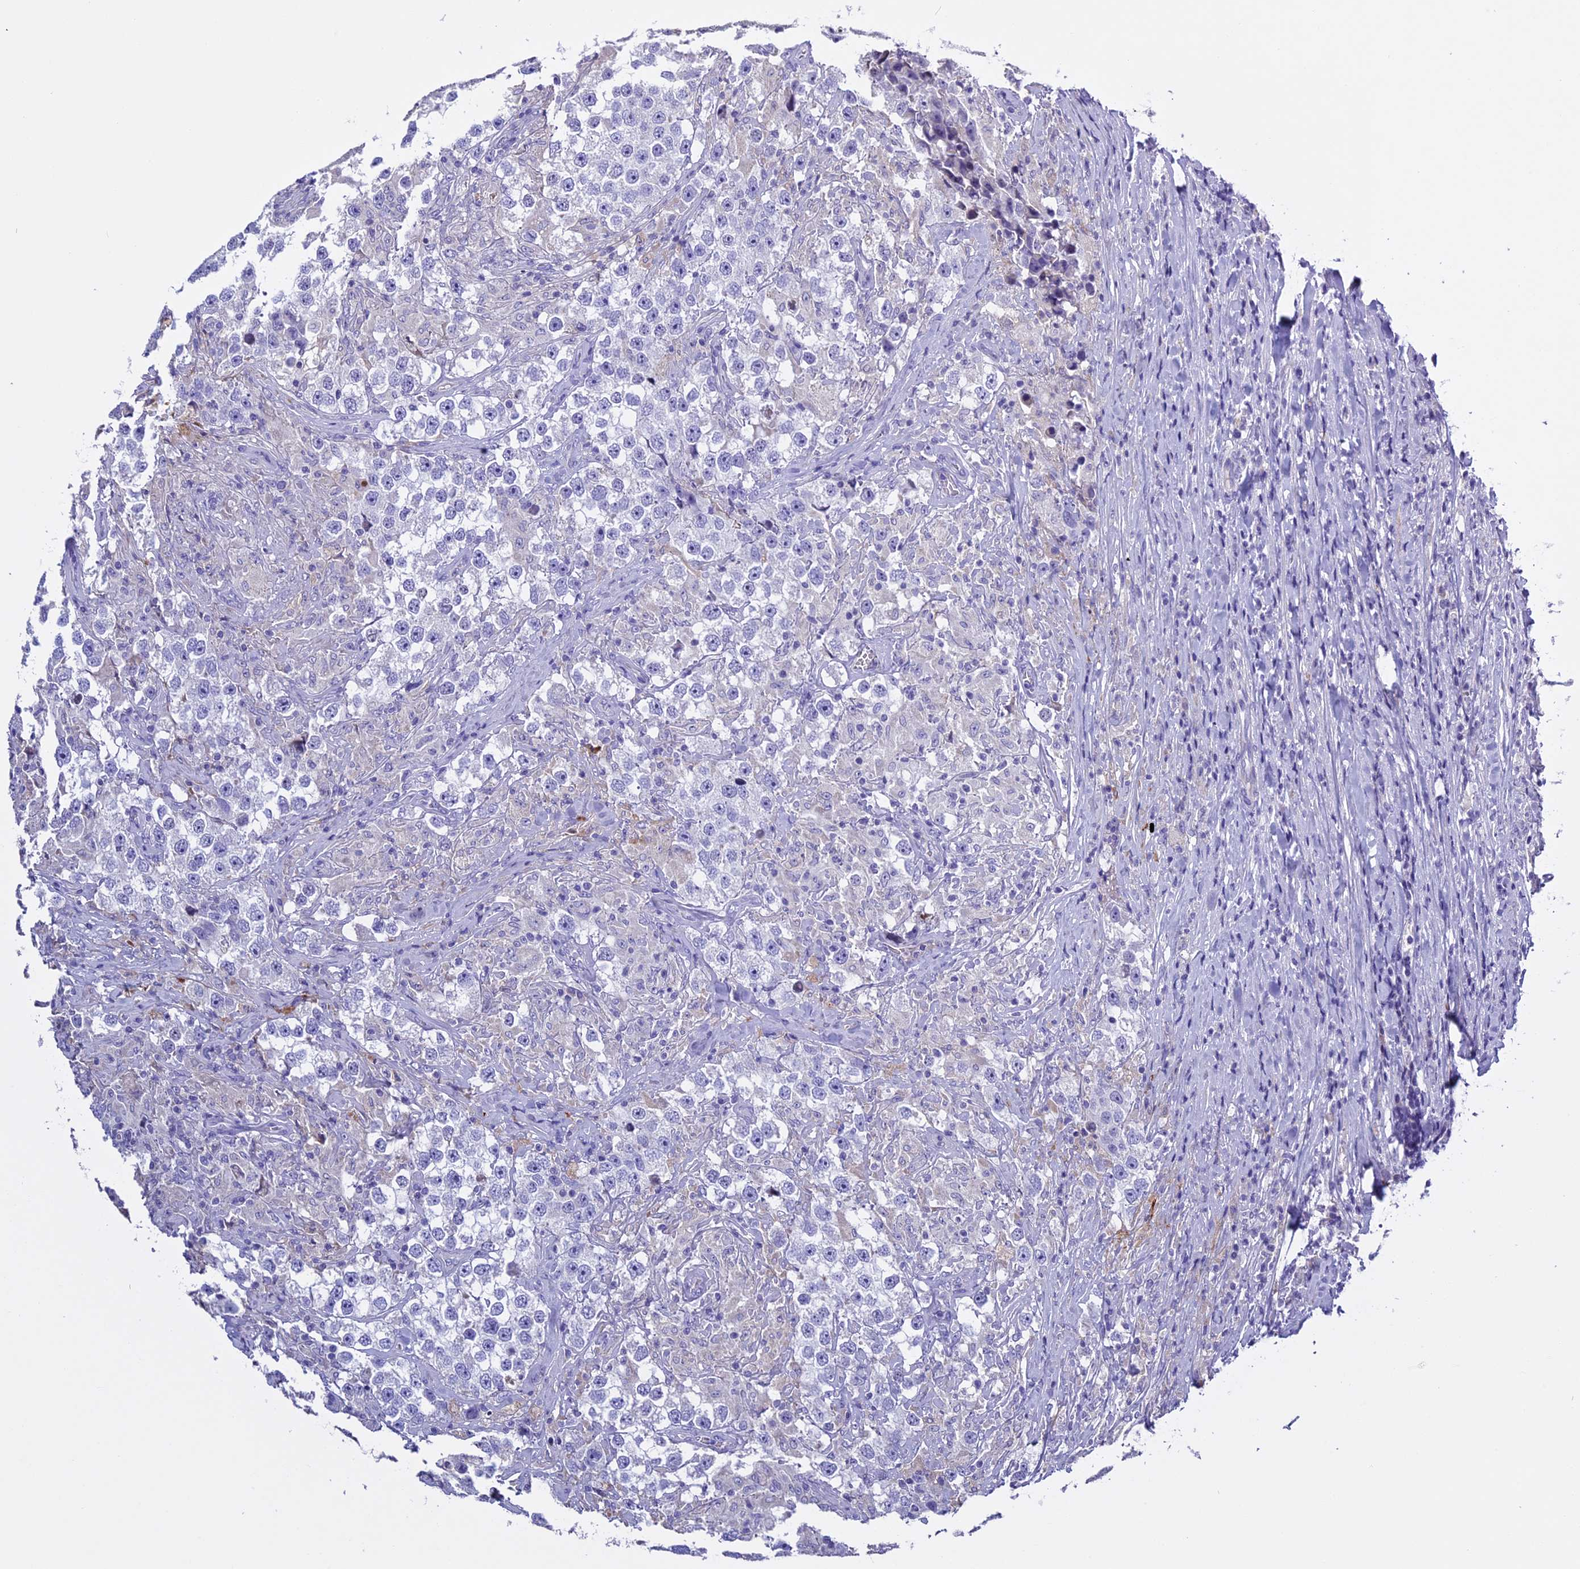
{"staining": {"intensity": "negative", "quantity": "none", "location": "none"}, "tissue": "testis cancer", "cell_type": "Tumor cells", "image_type": "cancer", "snomed": [{"axis": "morphology", "description": "Seminoma, NOS"}, {"axis": "topography", "description": "Testis"}], "caption": "Immunohistochemistry micrograph of testis cancer stained for a protein (brown), which exhibits no positivity in tumor cells.", "gene": "RTTN", "patient": {"sex": "male", "age": 46}}